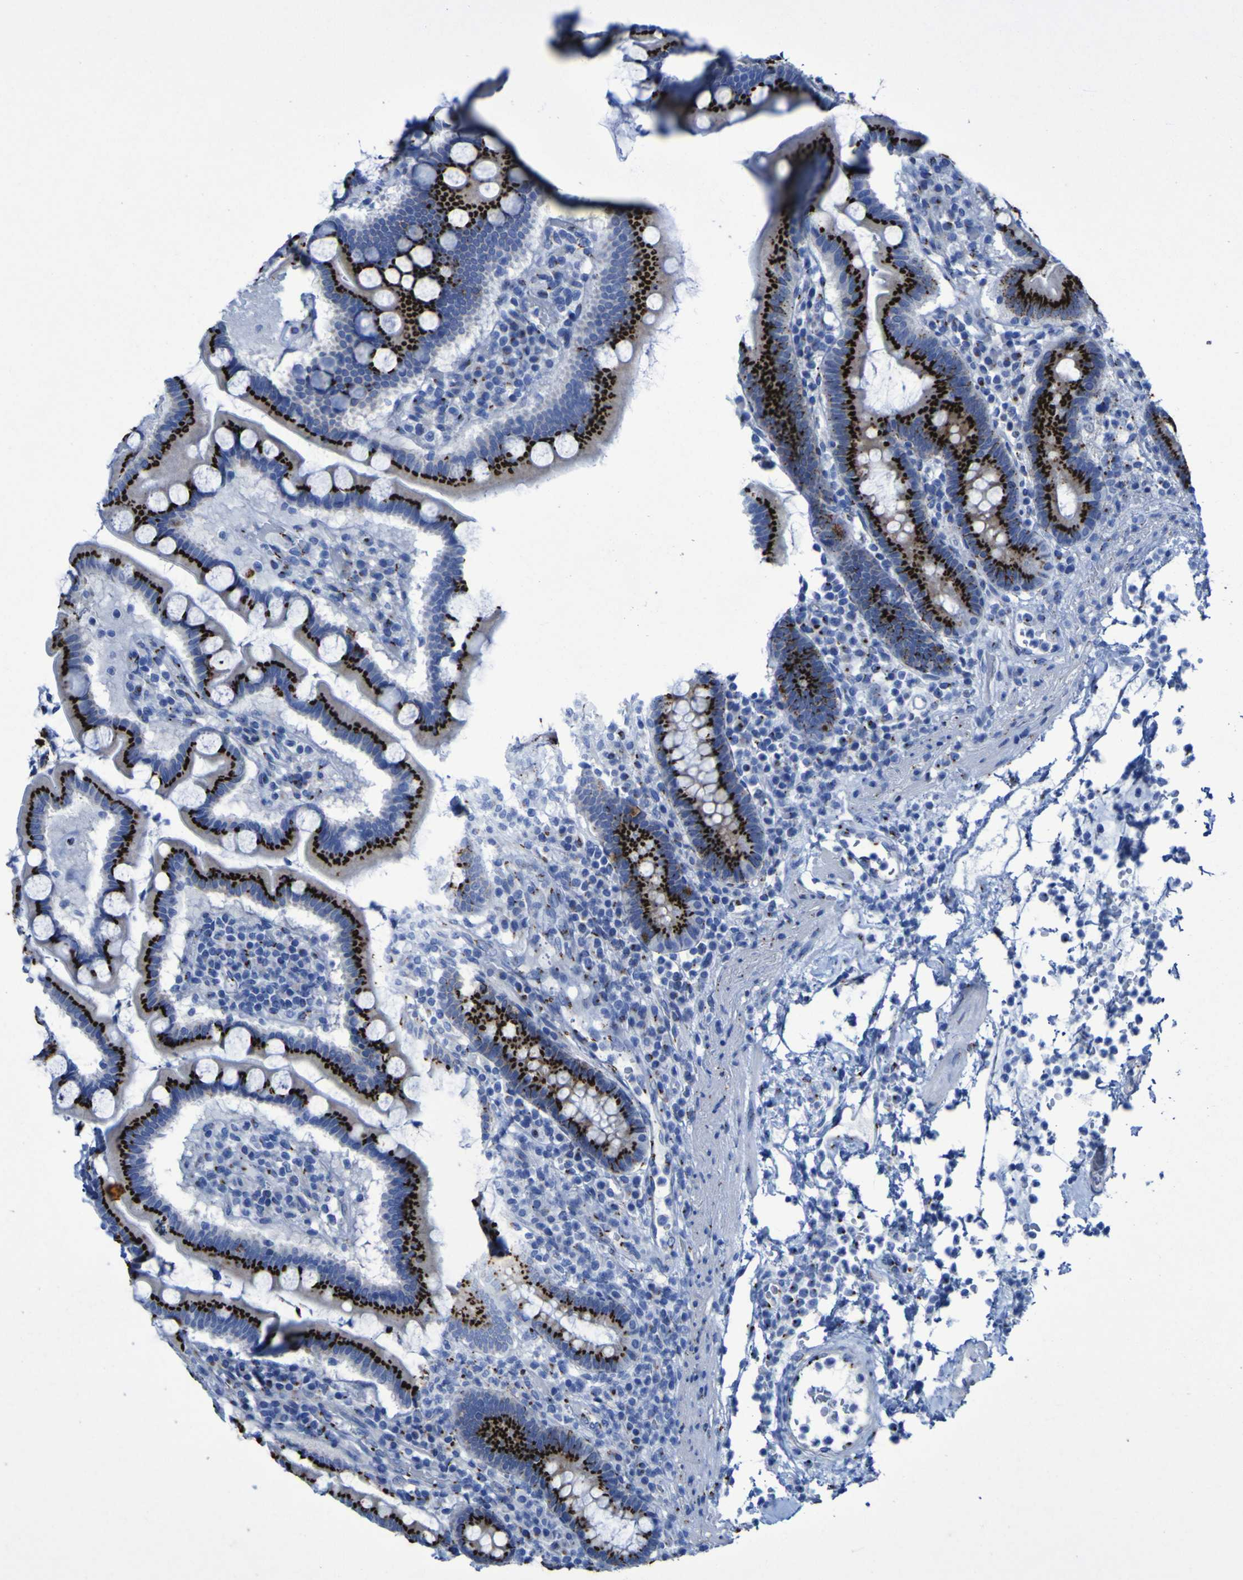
{"staining": {"intensity": "strong", "quantity": ">75%", "location": "cytoplasmic/membranous"}, "tissue": "stomach", "cell_type": "Glandular cells", "image_type": "normal", "snomed": [{"axis": "morphology", "description": "Normal tissue, NOS"}, {"axis": "topography", "description": "Stomach, upper"}], "caption": "IHC staining of unremarkable stomach, which exhibits high levels of strong cytoplasmic/membranous positivity in approximately >75% of glandular cells indicating strong cytoplasmic/membranous protein staining. The staining was performed using DAB (3,3'-diaminobenzidine) (brown) for protein detection and nuclei were counterstained in hematoxylin (blue).", "gene": "GOLM1", "patient": {"sex": "male", "age": 68}}